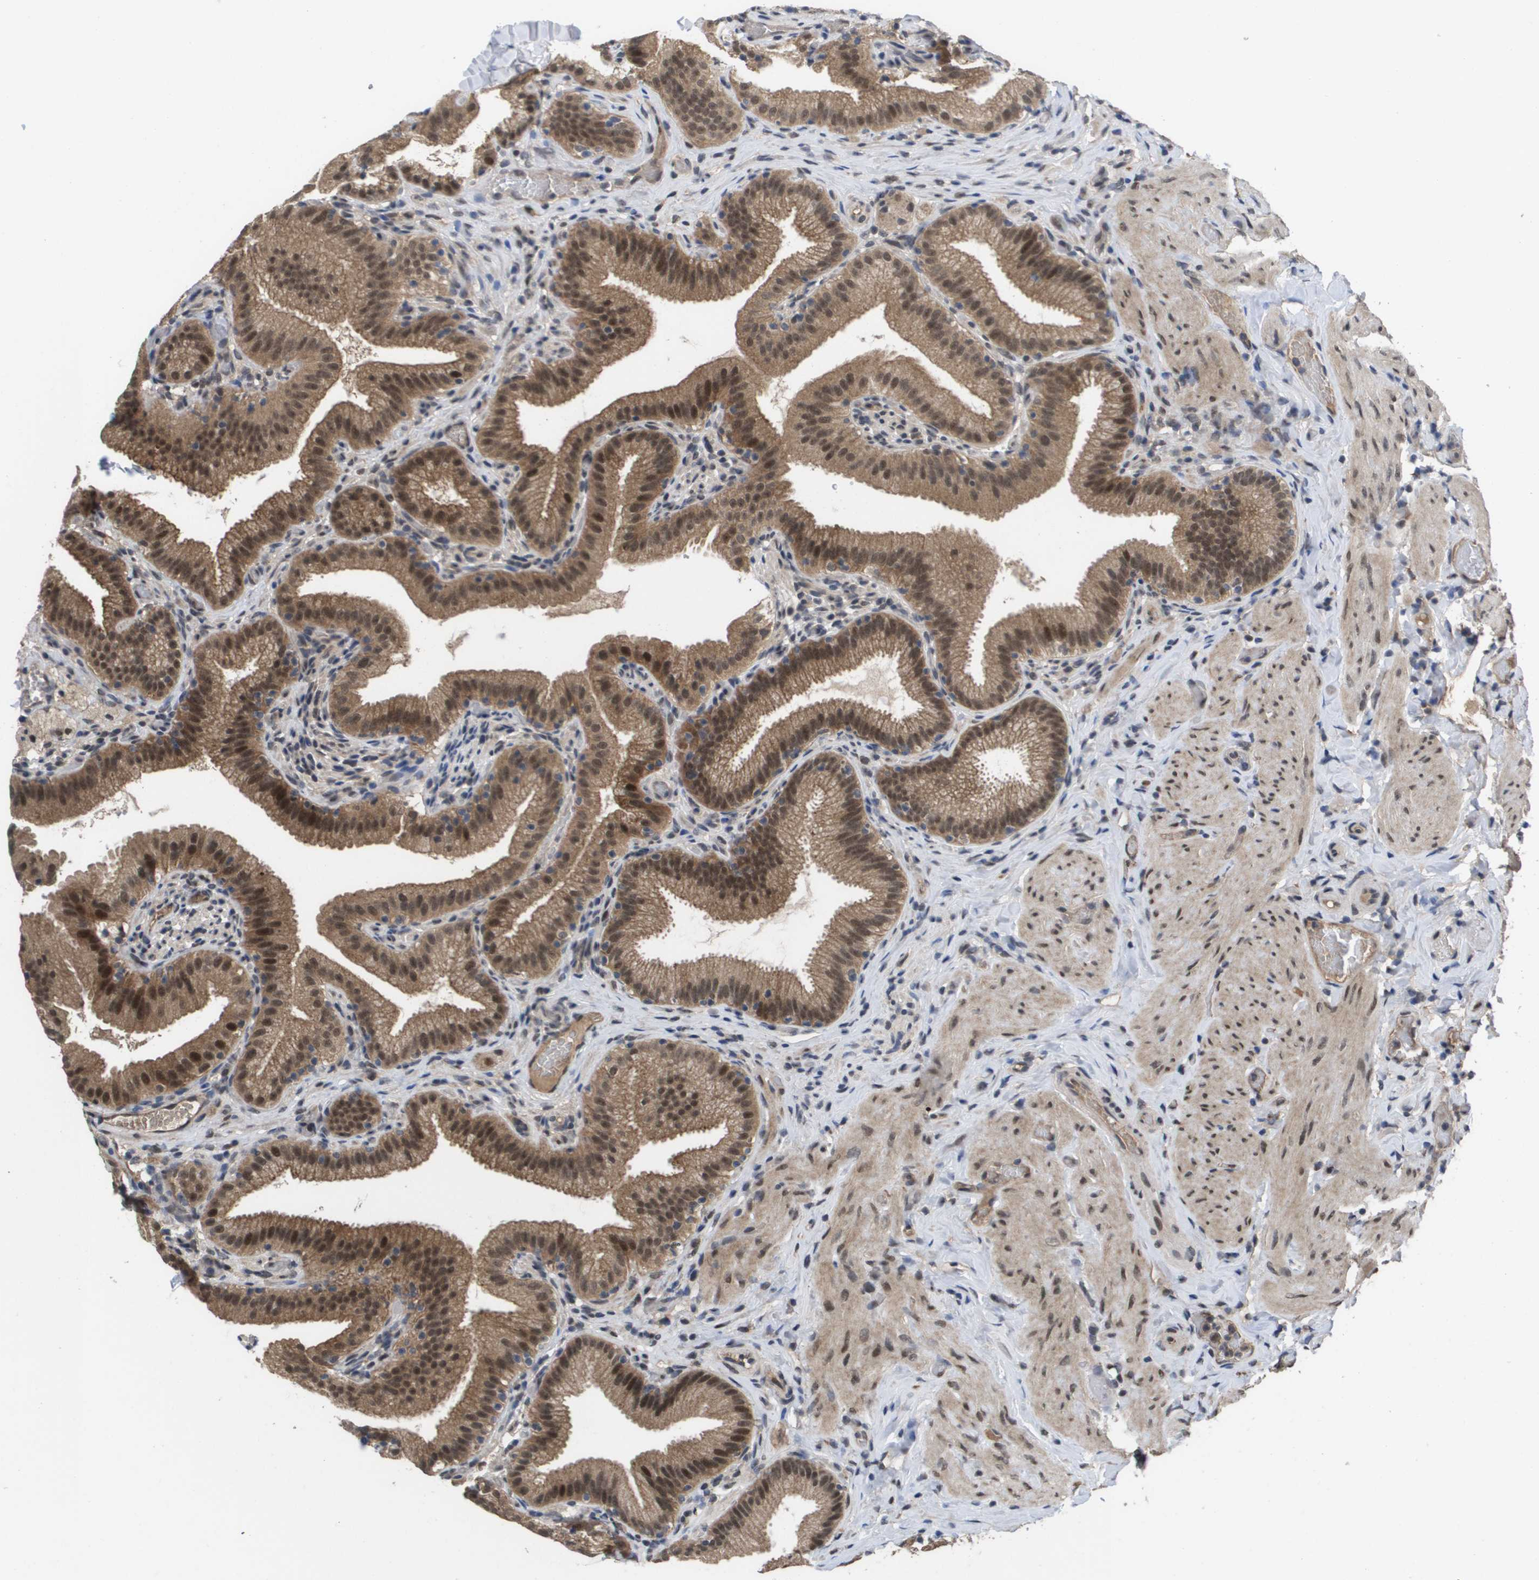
{"staining": {"intensity": "moderate", "quantity": ">75%", "location": "cytoplasmic/membranous,nuclear"}, "tissue": "gallbladder", "cell_type": "Glandular cells", "image_type": "normal", "snomed": [{"axis": "morphology", "description": "Normal tissue, NOS"}, {"axis": "topography", "description": "Gallbladder"}], "caption": "Gallbladder was stained to show a protein in brown. There is medium levels of moderate cytoplasmic/membranous,nuclear positivity in about >75% of glandular cells. The protein is shown in brown color, while the nuclei are stained blue.", "gene": "AMBRA1", "patient": {"sex": "male", "age": 54}}